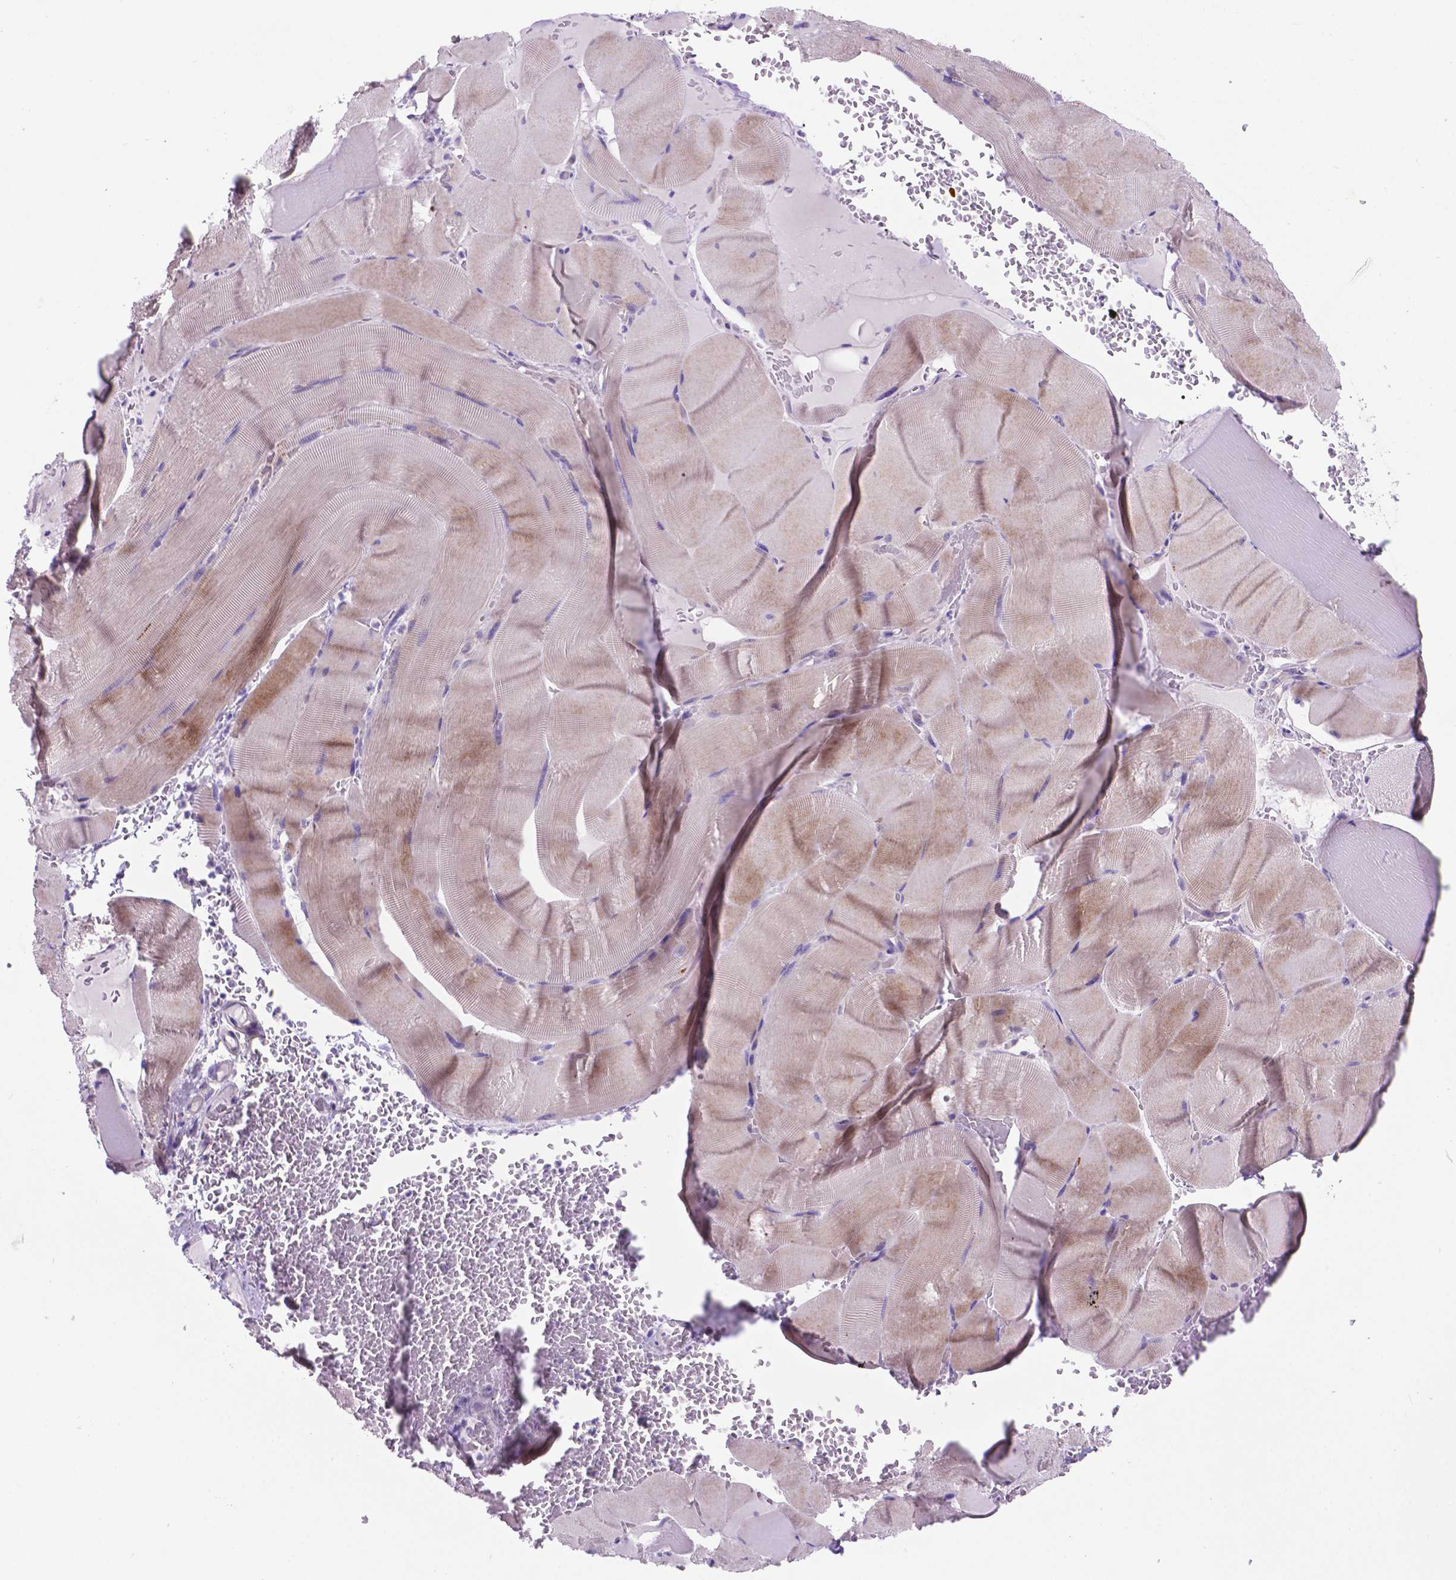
{"staining": {"intensity": "weak", "quantity": "25%-75%", "location": "cytoplasmic/membranous"}, "tissue": "skeletal muscle", "cell_type": "Myocytes", "image_type": "normal", "snomed": [{"axis": "morphology", "description": "Normal tissue, NOS"}, {"axis": "topography", "description": "Skeletal muscle"}], "caption": "Immunohistochemical staining of normal human skeletal muscle displays low levels of weak cytoplasmic/membranous expression in about 25%-75% of myocytes.", "gene": "TMEM121B", "patient": {"sex": "male", "age": 56}}